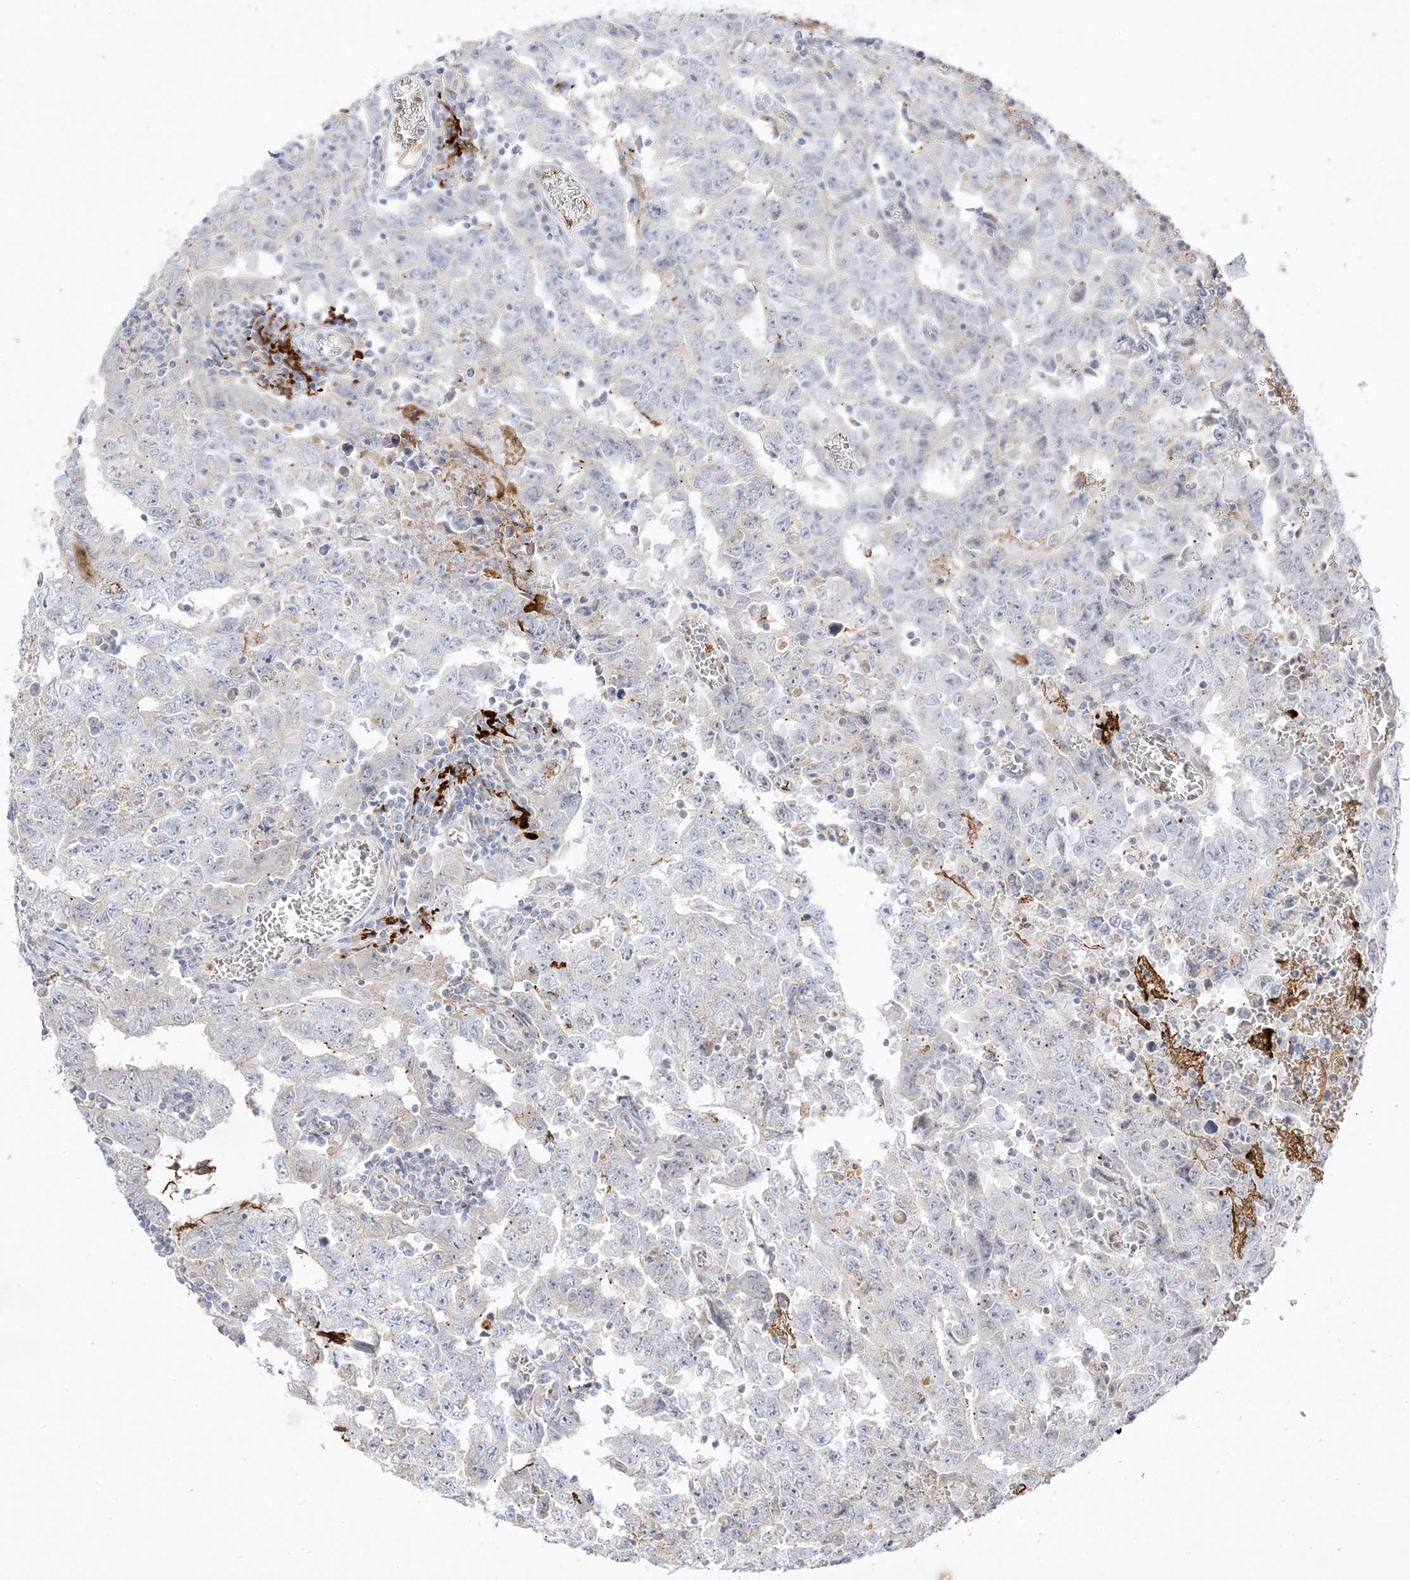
{"staining": {"intensity": "negative", "quantity": "none", "location": "none"}, "tissue": "testis cancer", "cell_type": "Tumor cells", "image_type": "cancer", "snomed": [{"axis": "morphology", "description": "Carcinoma, Embryonal, NOS"}, {"axis": "topography", "description": "Testis"}], "caption": "An image of human testis embryonal carcinoma is negative for staining in tumor cells. The staining is performed using DAB brown chromogen with nuclei counter-stained in using hematoxylin.", "gene": "TRANK1", "patient": {"sex": "male", "age": 26}}